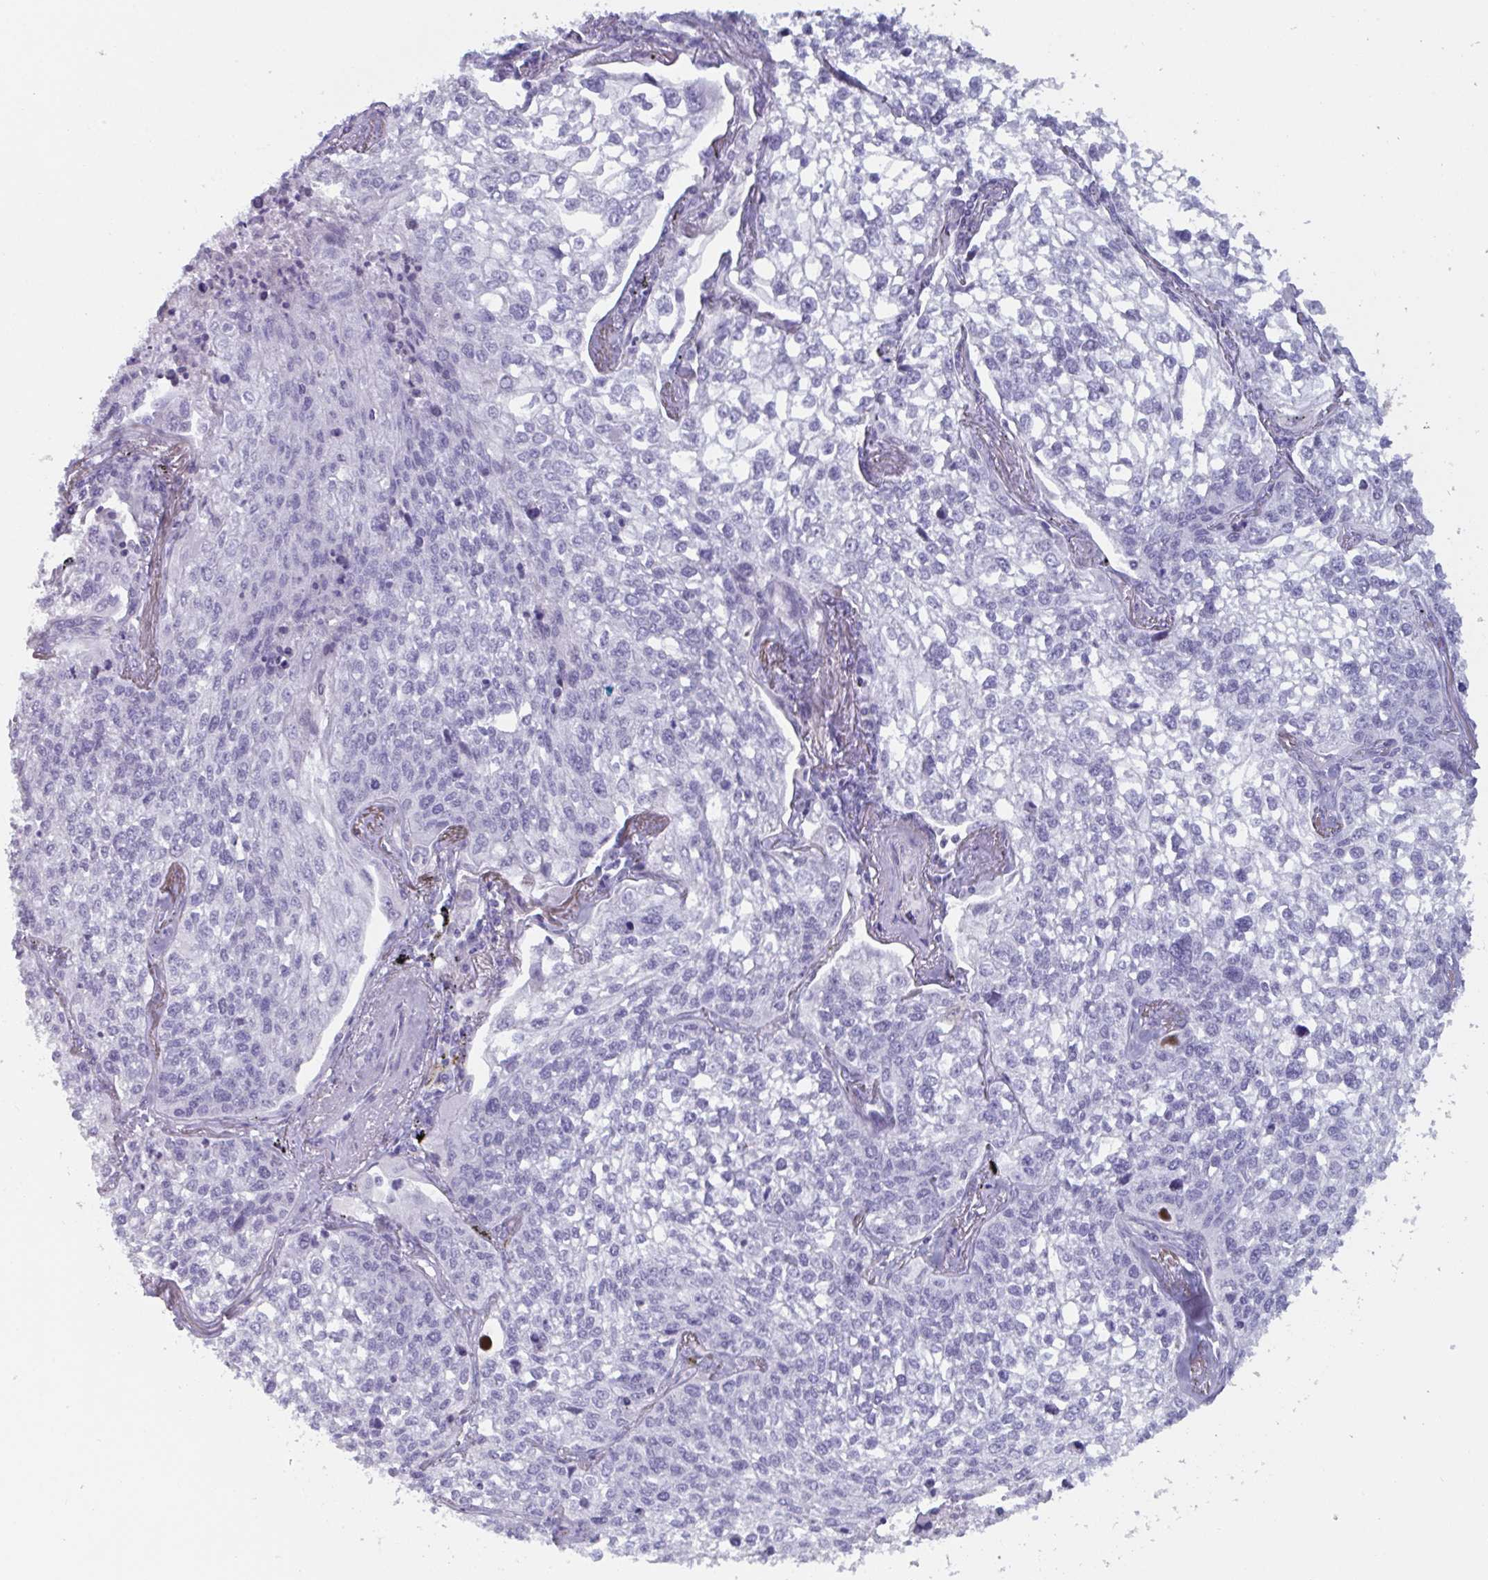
{"staining": {"intensity": "negative", "quantity": "none", "location": "none"}, "tissue": "lung cancer", "cell_type": "Tumor cells", "image_type": "cancer", "snomed": [{"axis": "morphology", "description": "Squamous cell carcinoma, NOS"}, {"axis": "topography", "description": "Lung"}], "caption": "Immunohistochemical staining of lung cancer (squamous cell carcinoma) reveals no significant expression in tumor cells.", "gene": "OR5P3", "patient": {"sex": "male", "age": 74}}